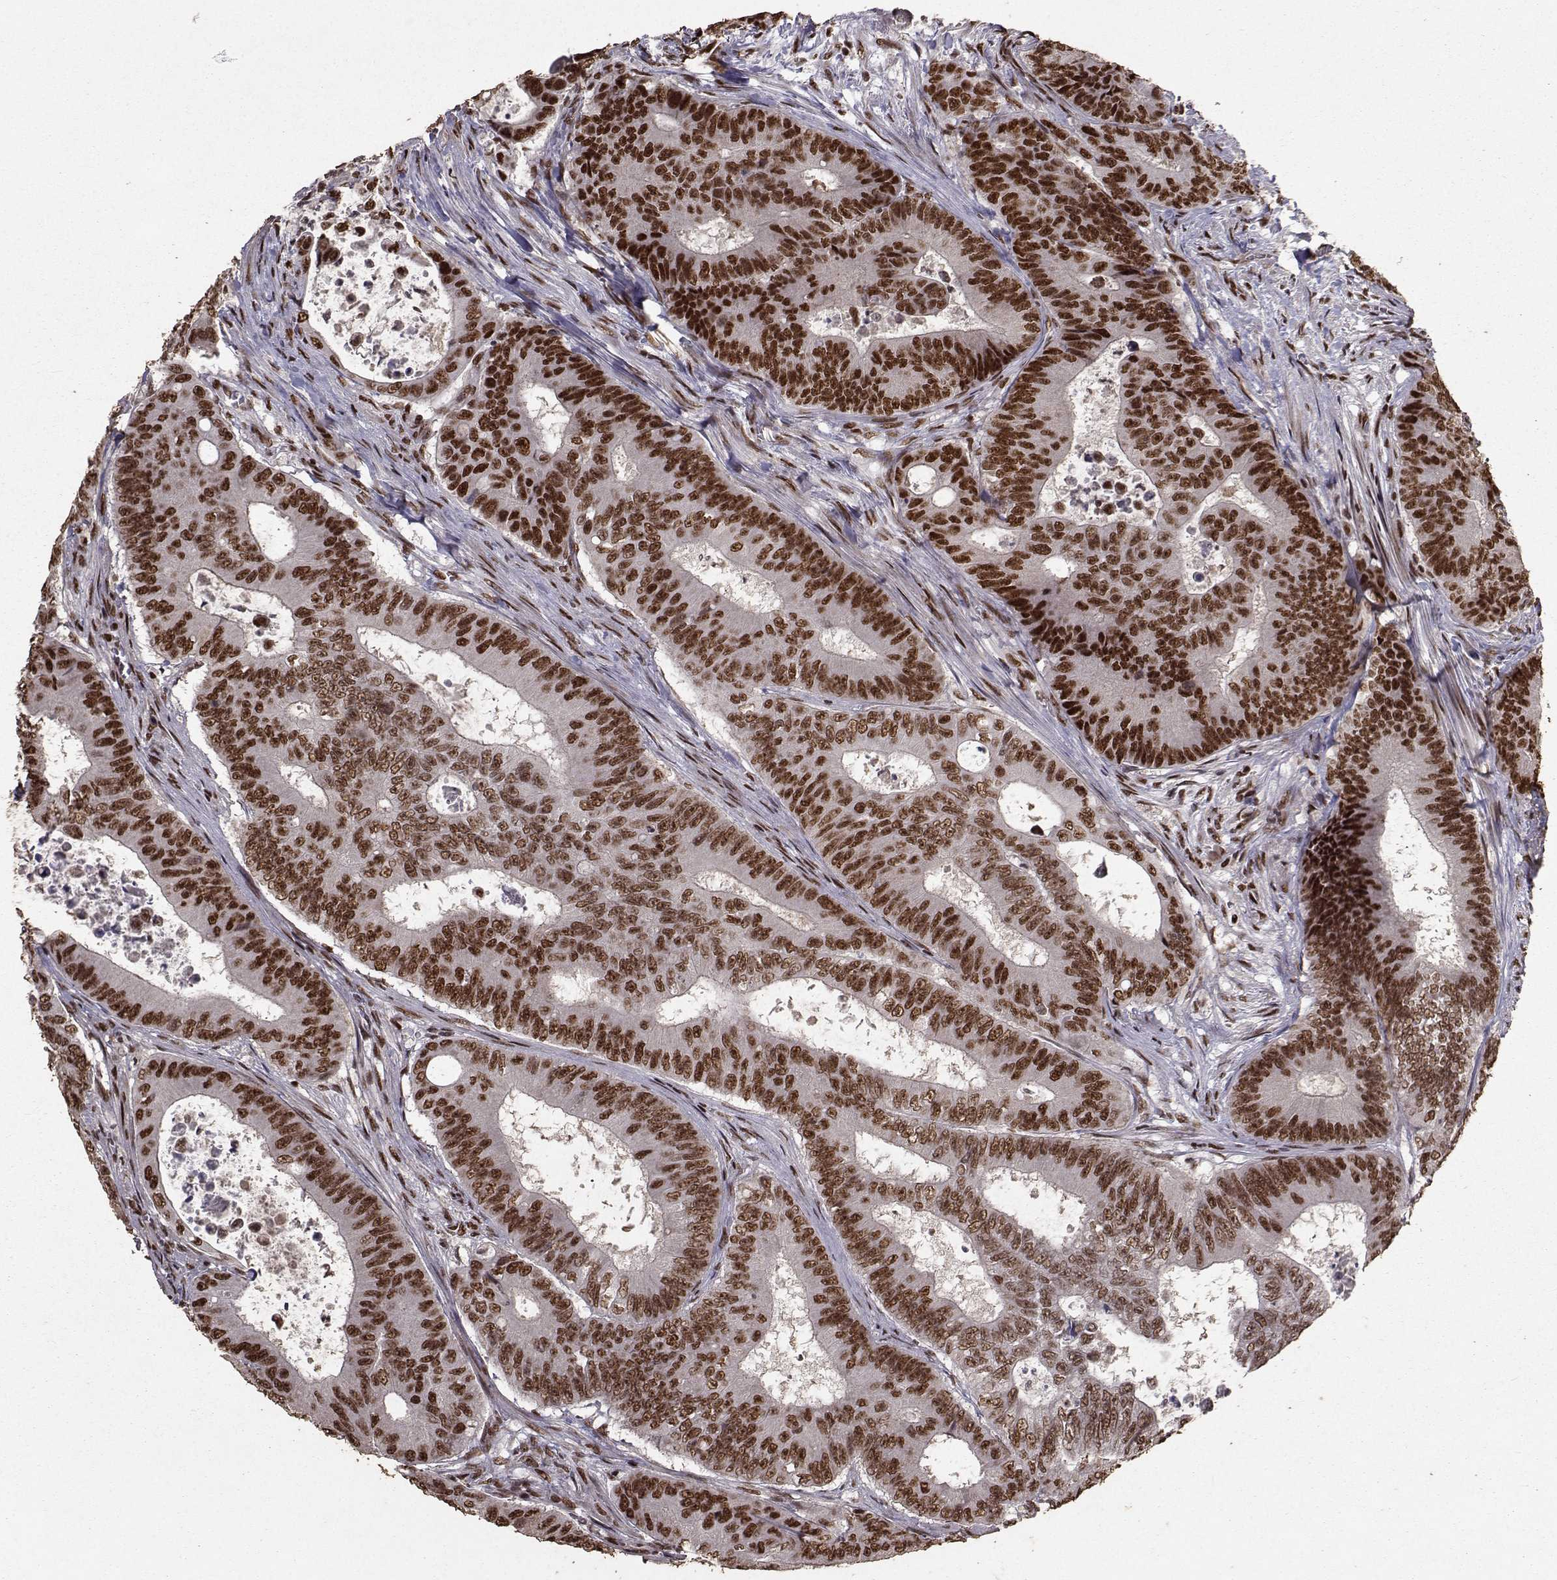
{"staining": {"intensity": "strong", "quantity": ">75%", "location": "nuclear"}, "tissue": "colorectal cancer", "cell_type": "Tumor cells", "image_type": "cancer", "snomed": [{"axis": "morphology", "description": "Adenocarcinoma, NOS"}, {"axis": "topography", "description": "Colon"}], "caption": "Strong nuclear expression is identified in about >75% of tumor cells in colorectal cancer (adenocarcinoma).", "gene": "SF1", "patient": {"sex": "female", "age": 48}}